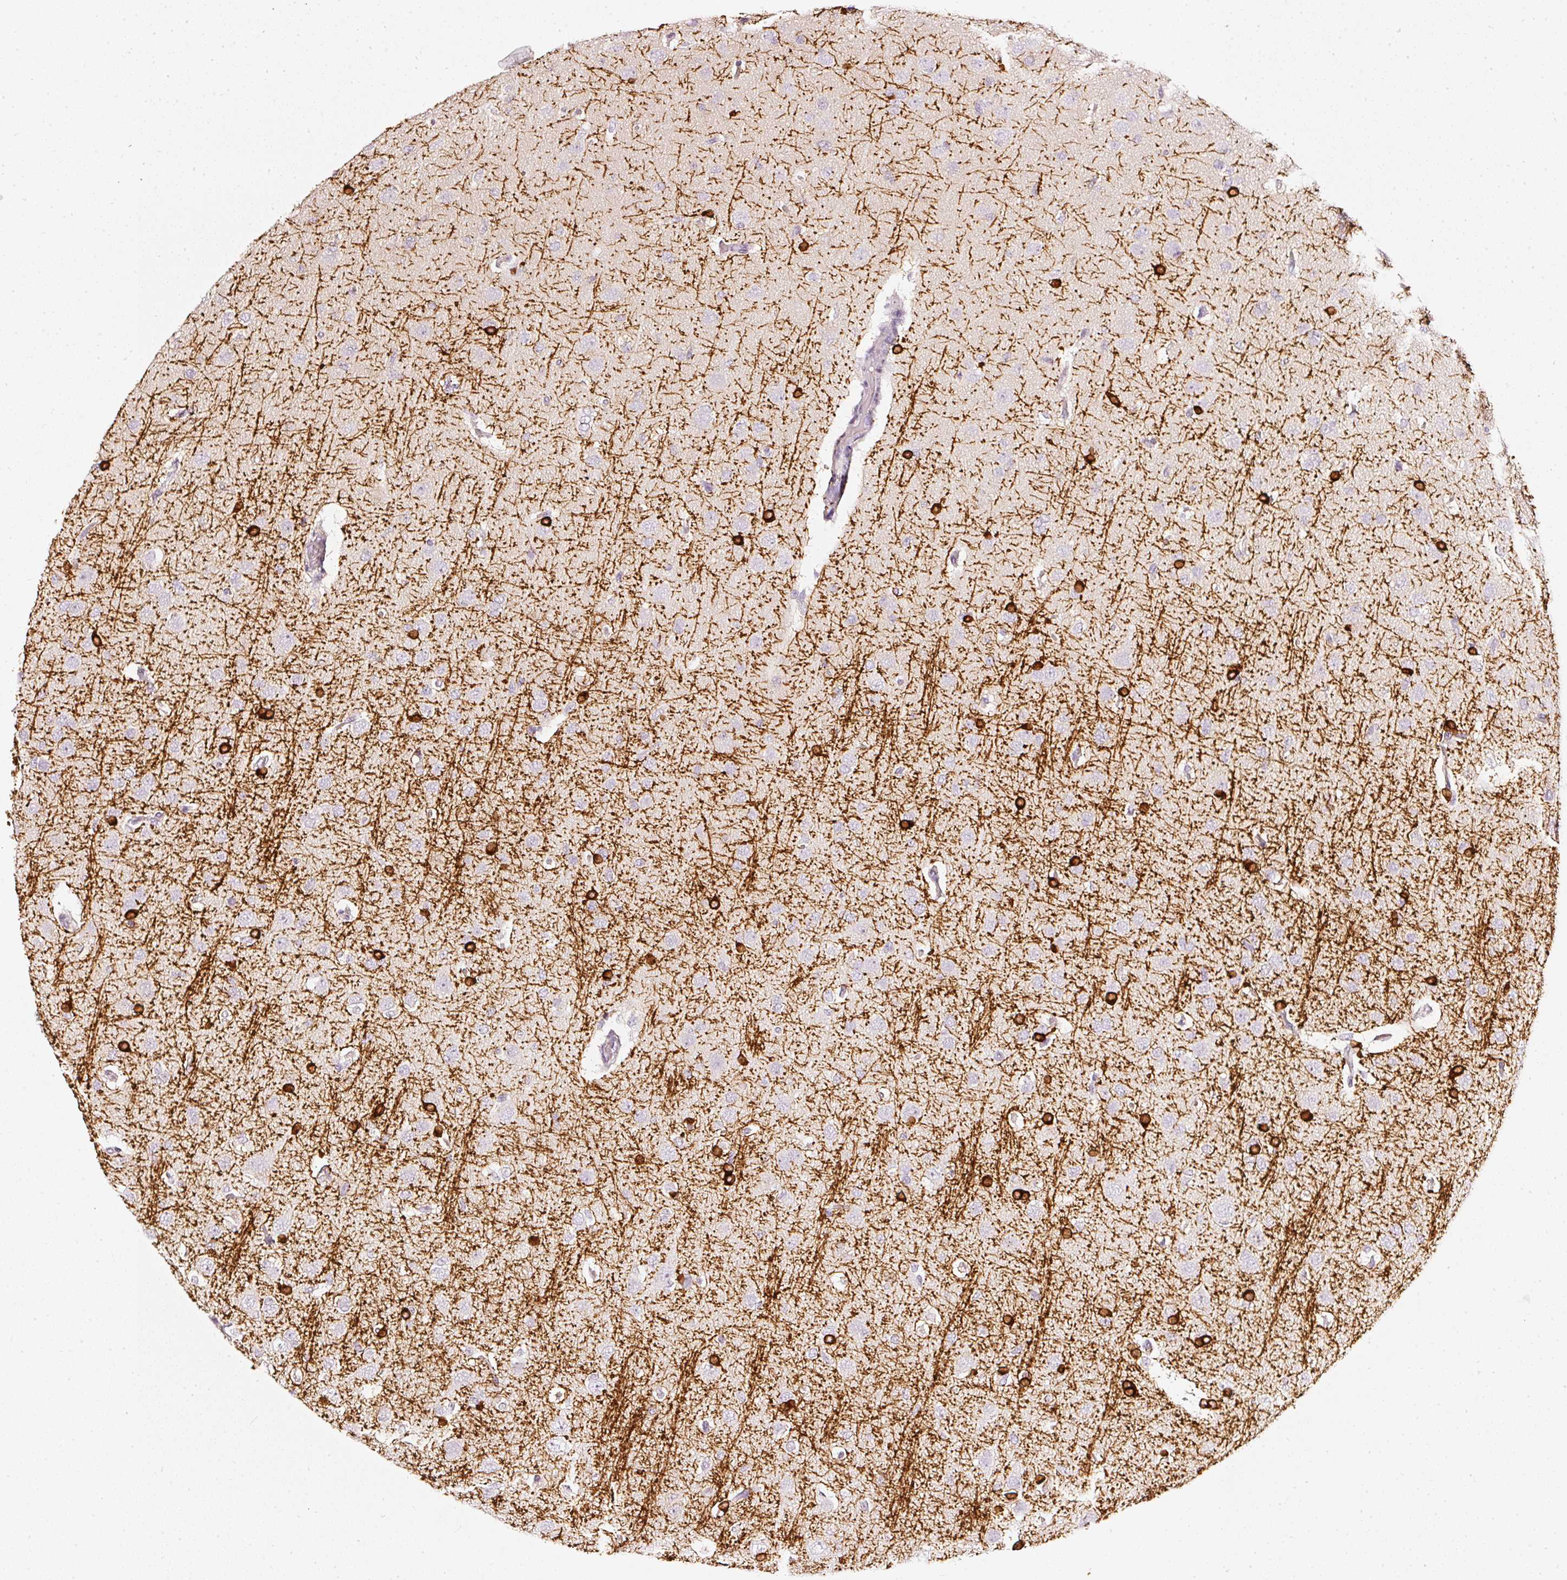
{"staining": {"intensity": "strong", "quantity": "<25%", "location": "cytoplasmic/membranous"}, "tissue": "glioma", "cell_type": "Tumor cells", "image_type": "cancer", "snomed": [{"axis": "morphology", "description": "Glioma, malignant, Low grade"}, {"axis": "topography", "description": "Brain"}], "caption": "Immunohistochemical staining of human glioma exhibits medium levels of strong cytoplasmic/membranous protein expression in approximately <25% of tumor cells.", "gene": "CNP", "patient": {"sex": "female", "age": 33}}